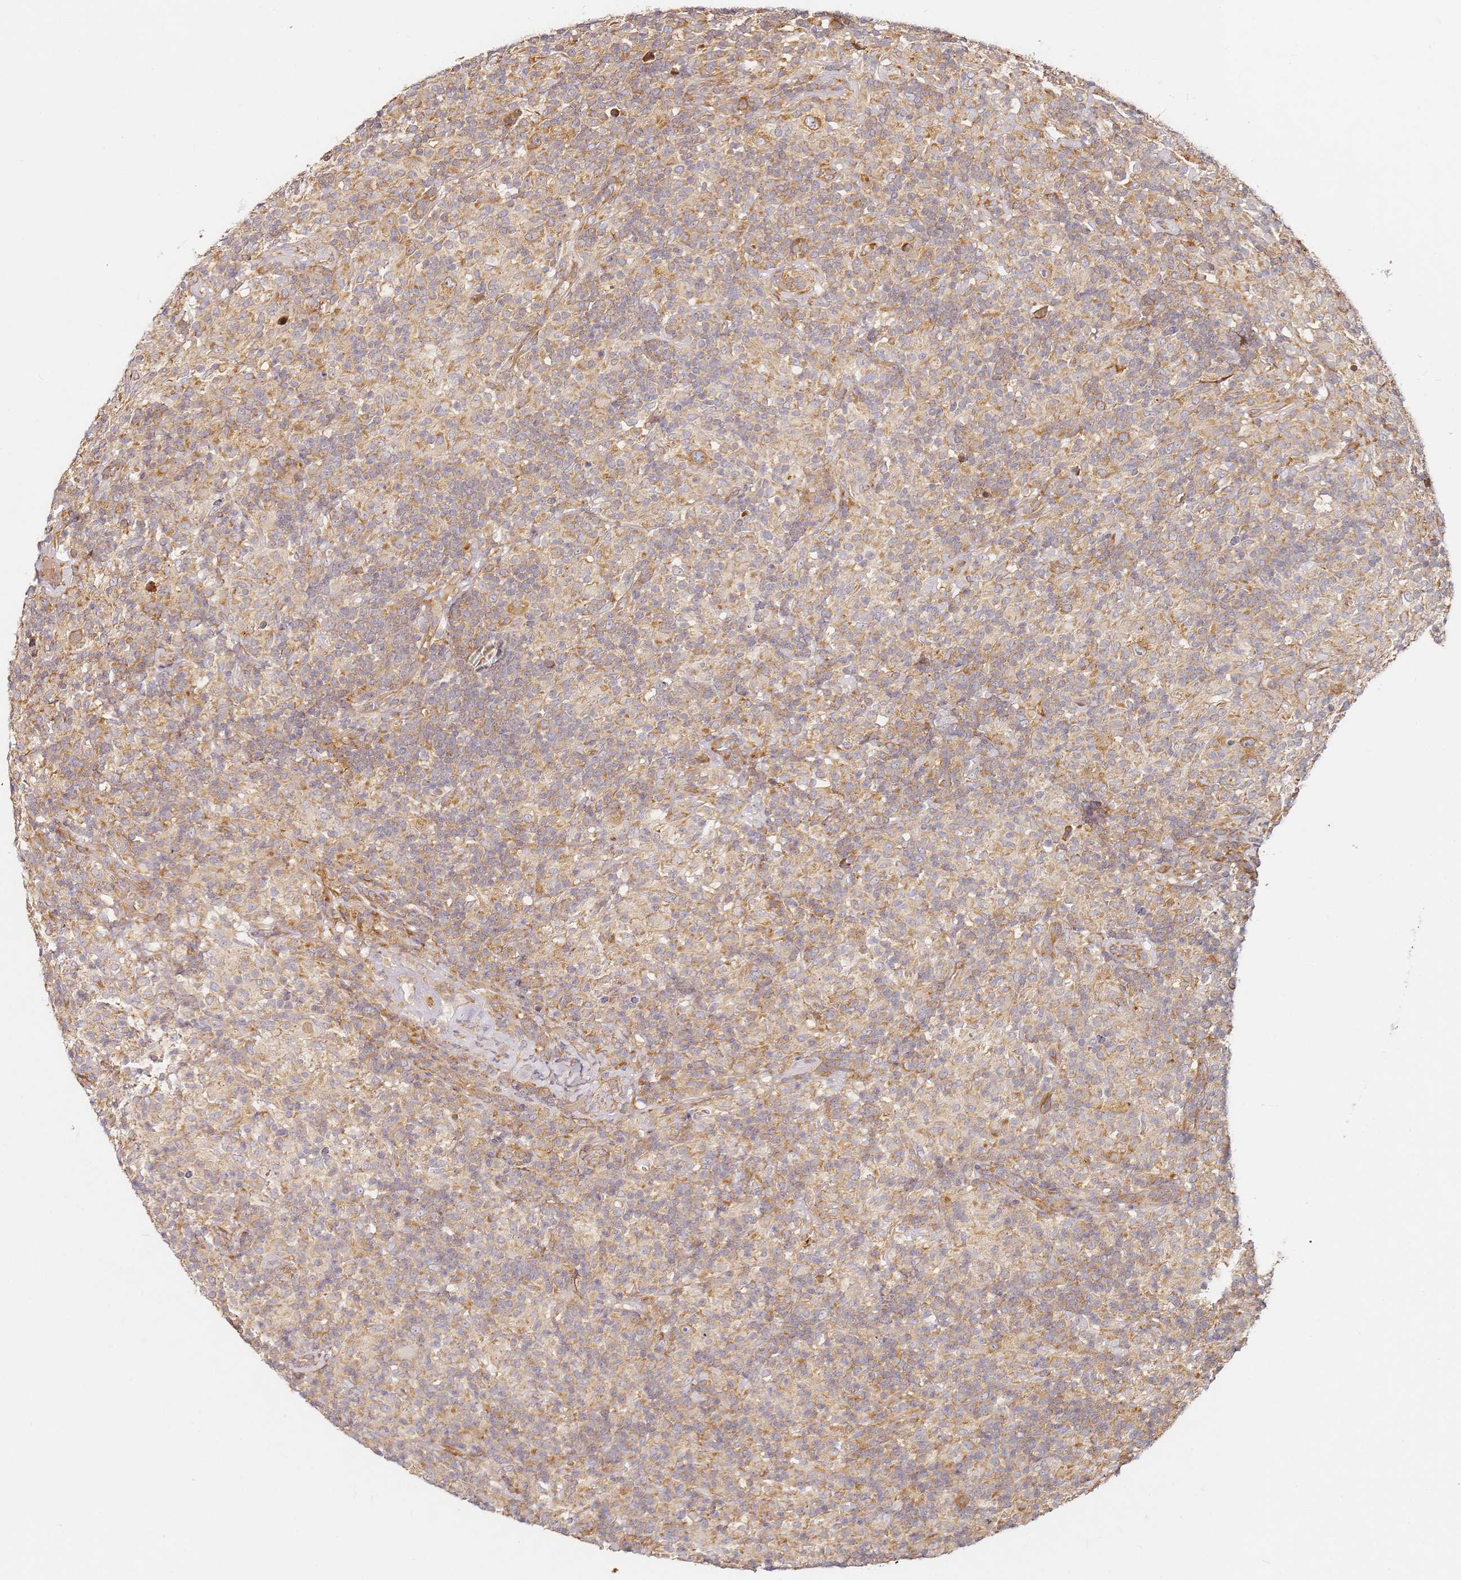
{"staining": {"intensity": "moderate", "quantity": ">75%", "location": "cytoplasmic/membranous"}, "tissue": "lymphoma", "cell_type": "Tumor cells", "image_type": "cancer", "snomed": [{"axis": "morphology", "description": "Hodgkin's disease, NOS"}, {"axis": "topography", "description": "Lymph node"}], "caption": "Human lymphoma stained for a protein (brown) exhibits moderate cytoplasmic/membranous positive expression in about >75% of tumor cells.", "gene": "RPS3A", "patient": {"sex": "male", "age": 70}}